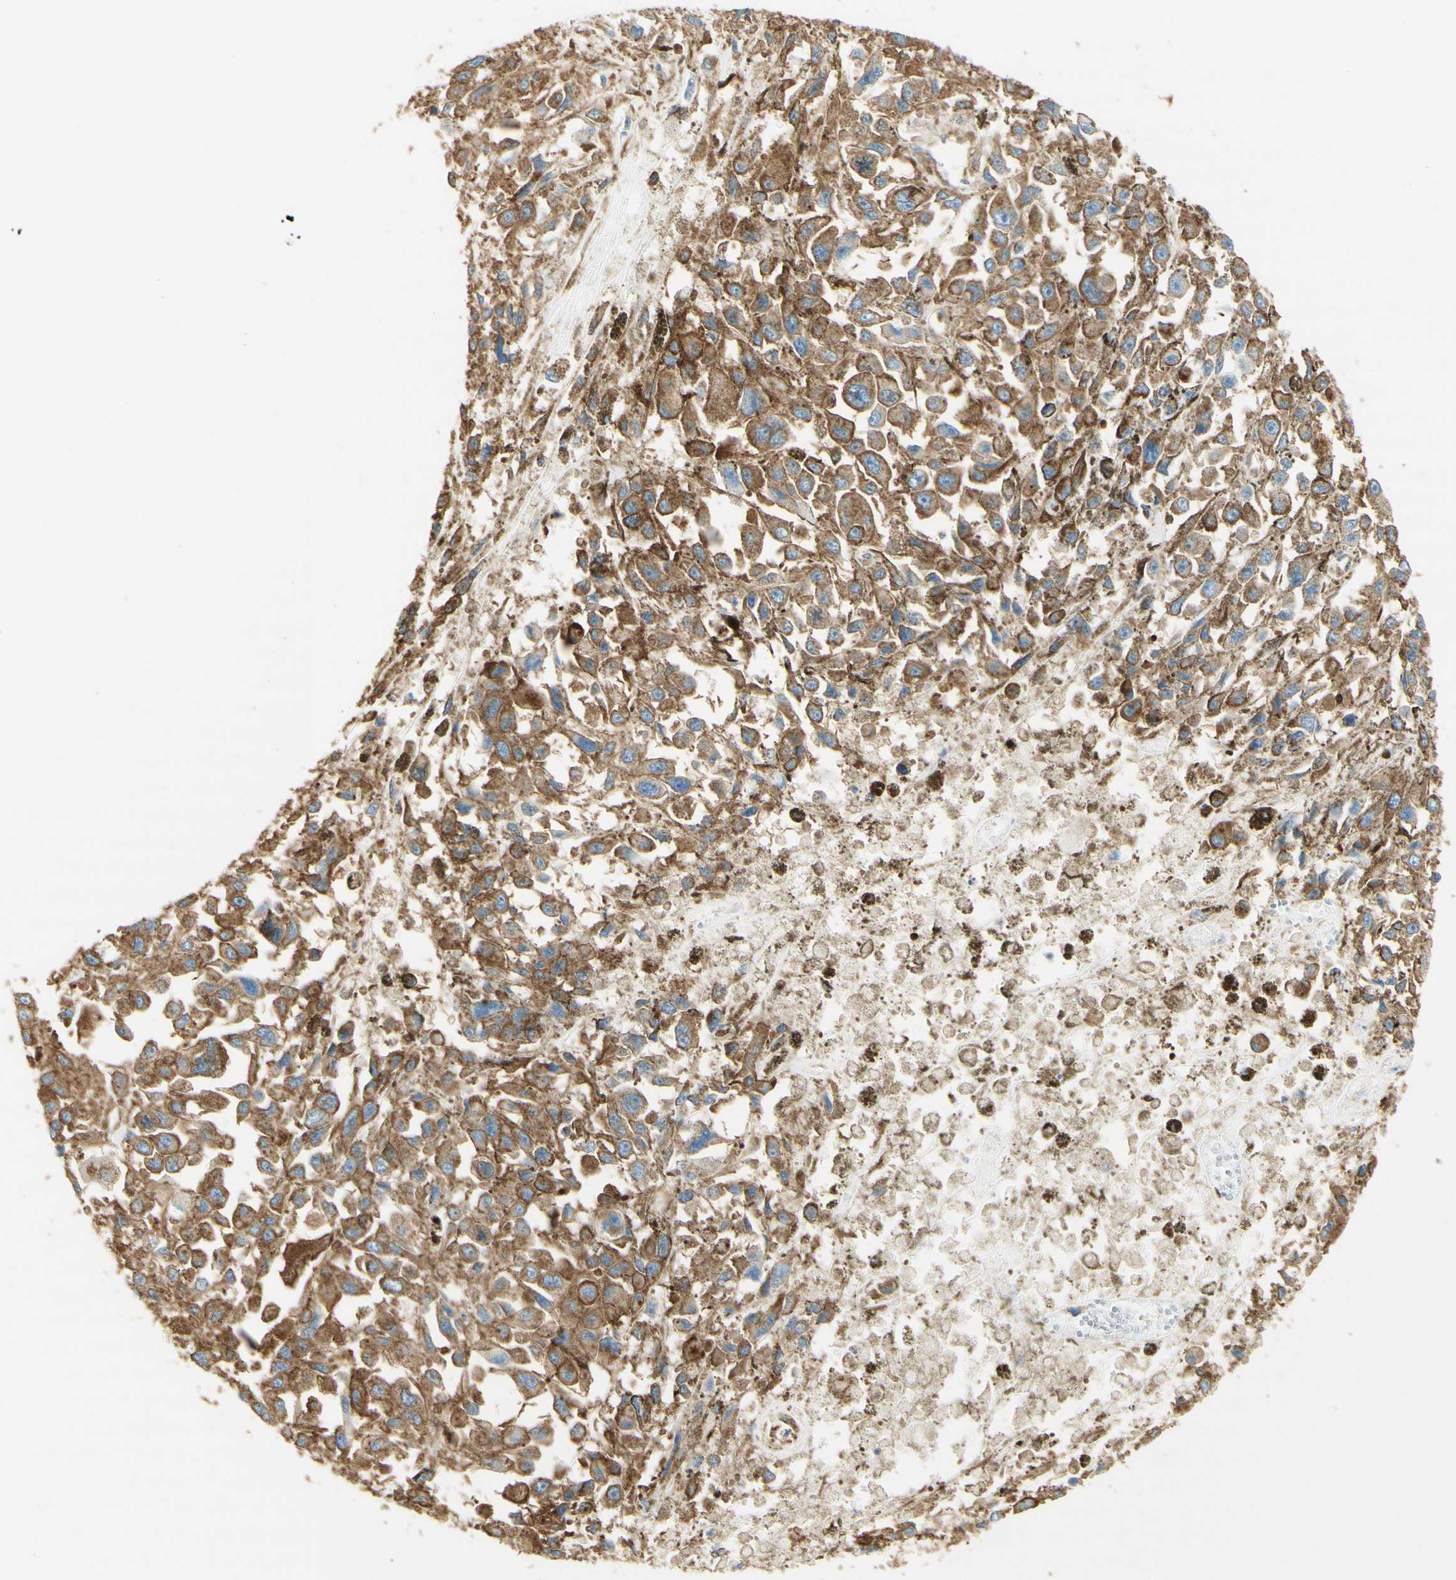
{"staining": {"intensity": "strong", "quantity": "25%-75%", "location": "cytoplasmic/membranous"}, "tissue": "melanoma", "cell_type": "Tumor cells", "image_type": "cancer", "snomed": [{"axis": "morphology", "description": "Malignant melanoma, Metastatic site"}, {"axis": "topography", "description": "Lymph node"}], "caption": "Malignant melanoma (metastatic site) stained with DAB (3,3'-diaminobenzidine) immunohistochemistry shows high levels of strong cytoplasmic/membranous staining in approximately 25%-75% of tumor cells. (brown staining indicates protein expression, while blue staining denotes nuclei).", "gene": "CLTC", "patient": {"sex": "male", "age": 59}}